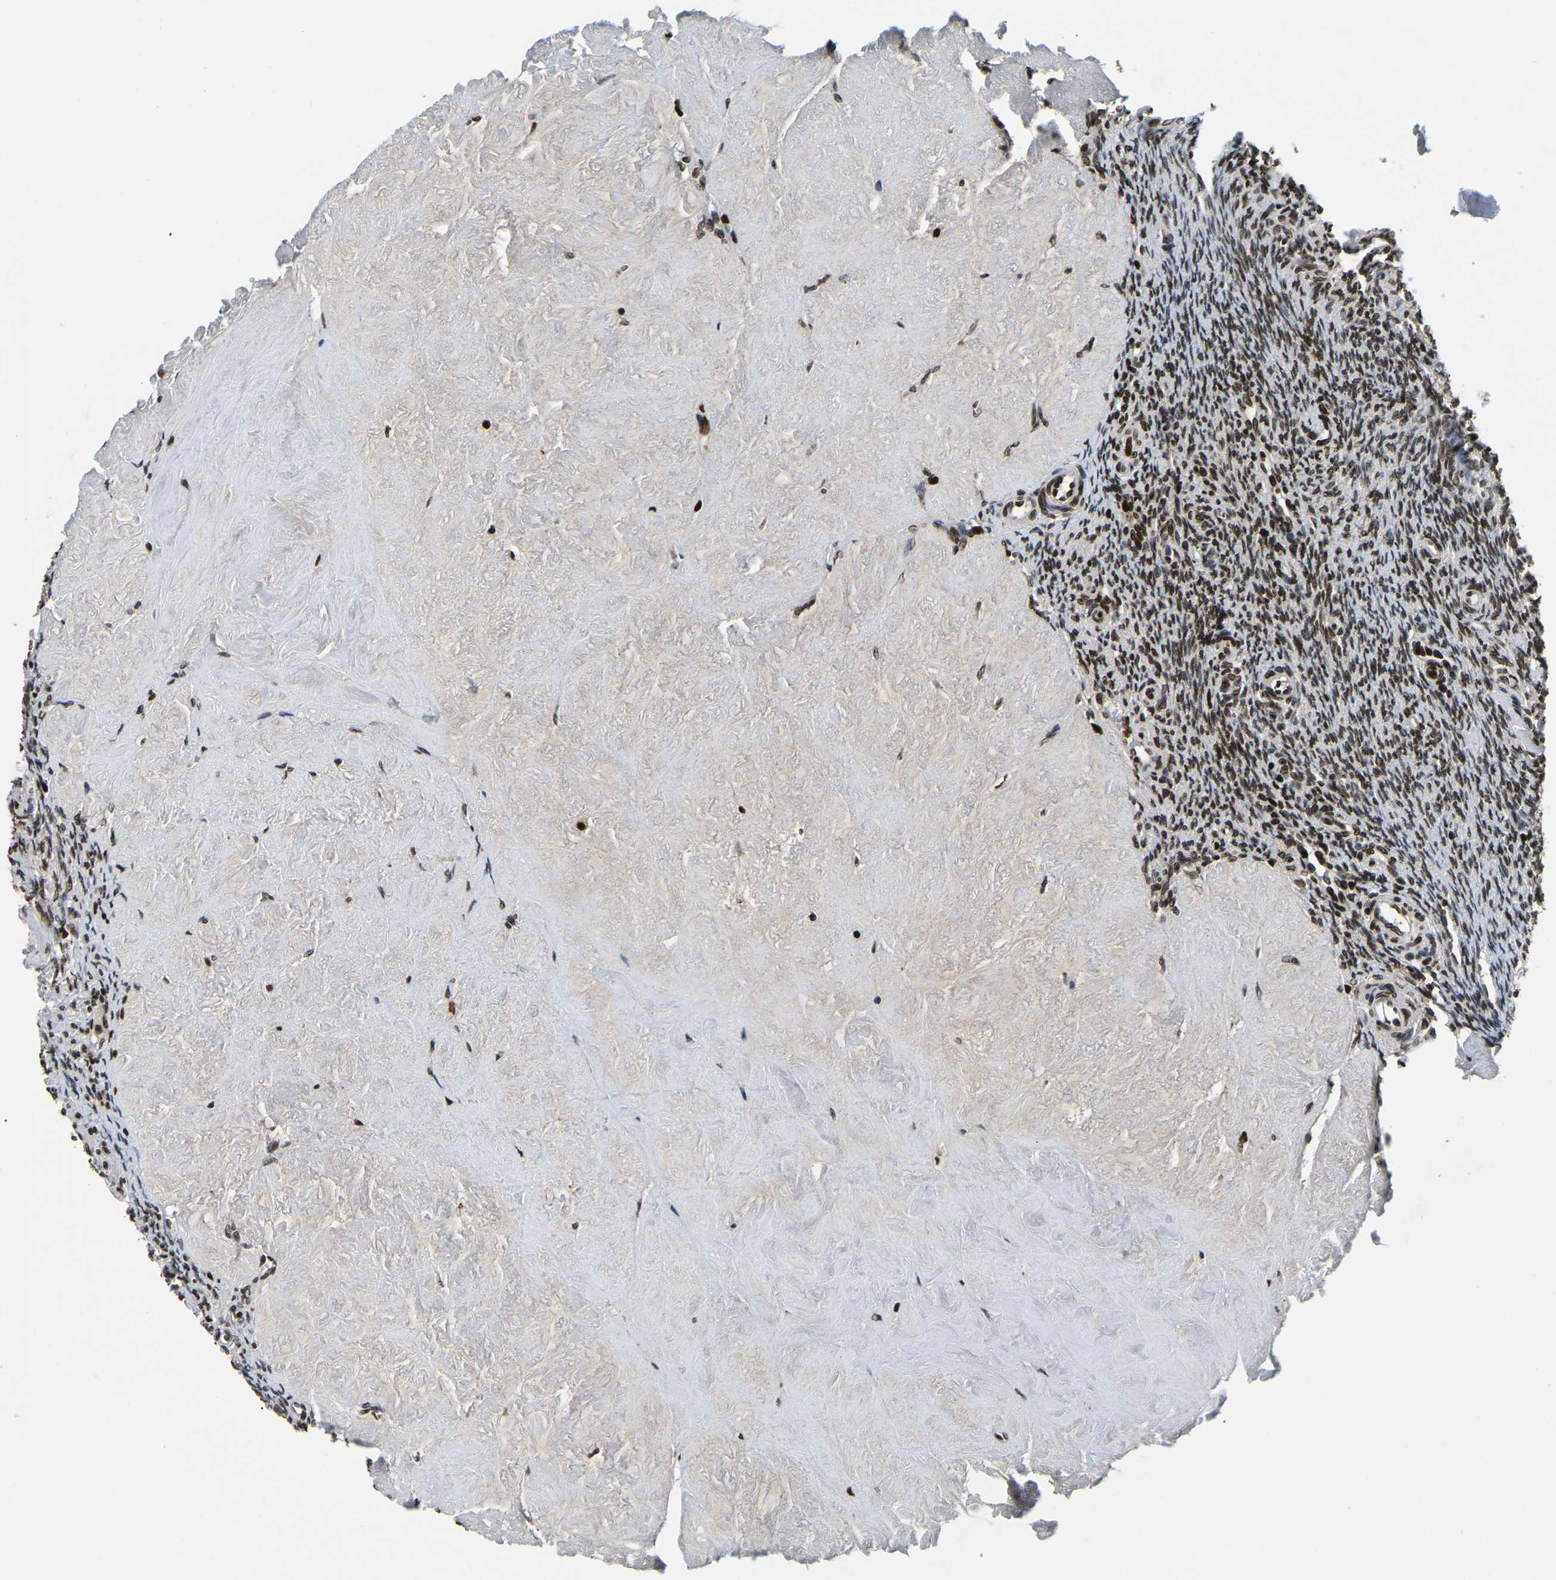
{"staining": {"intensity": "moderate", "quantity": "25%-75%", "location": "nuclear"}, "tissue": "ovary", "cell_type": "Follicle cells", "image_type": "normal", "snomed": [{"axis": "morphology", "description": "Normal tissue, NOS"}, {"axis": "topography", "description": "Ovary"}], "caption": "An immunohistochemistry micrograph of normal tissue is shown. Protein staining in brown highlights moderate nuclear positivity in ovary within follicle cells.", "gene": "LRRC61", "patient": {"sex": "female", "age": 41}}